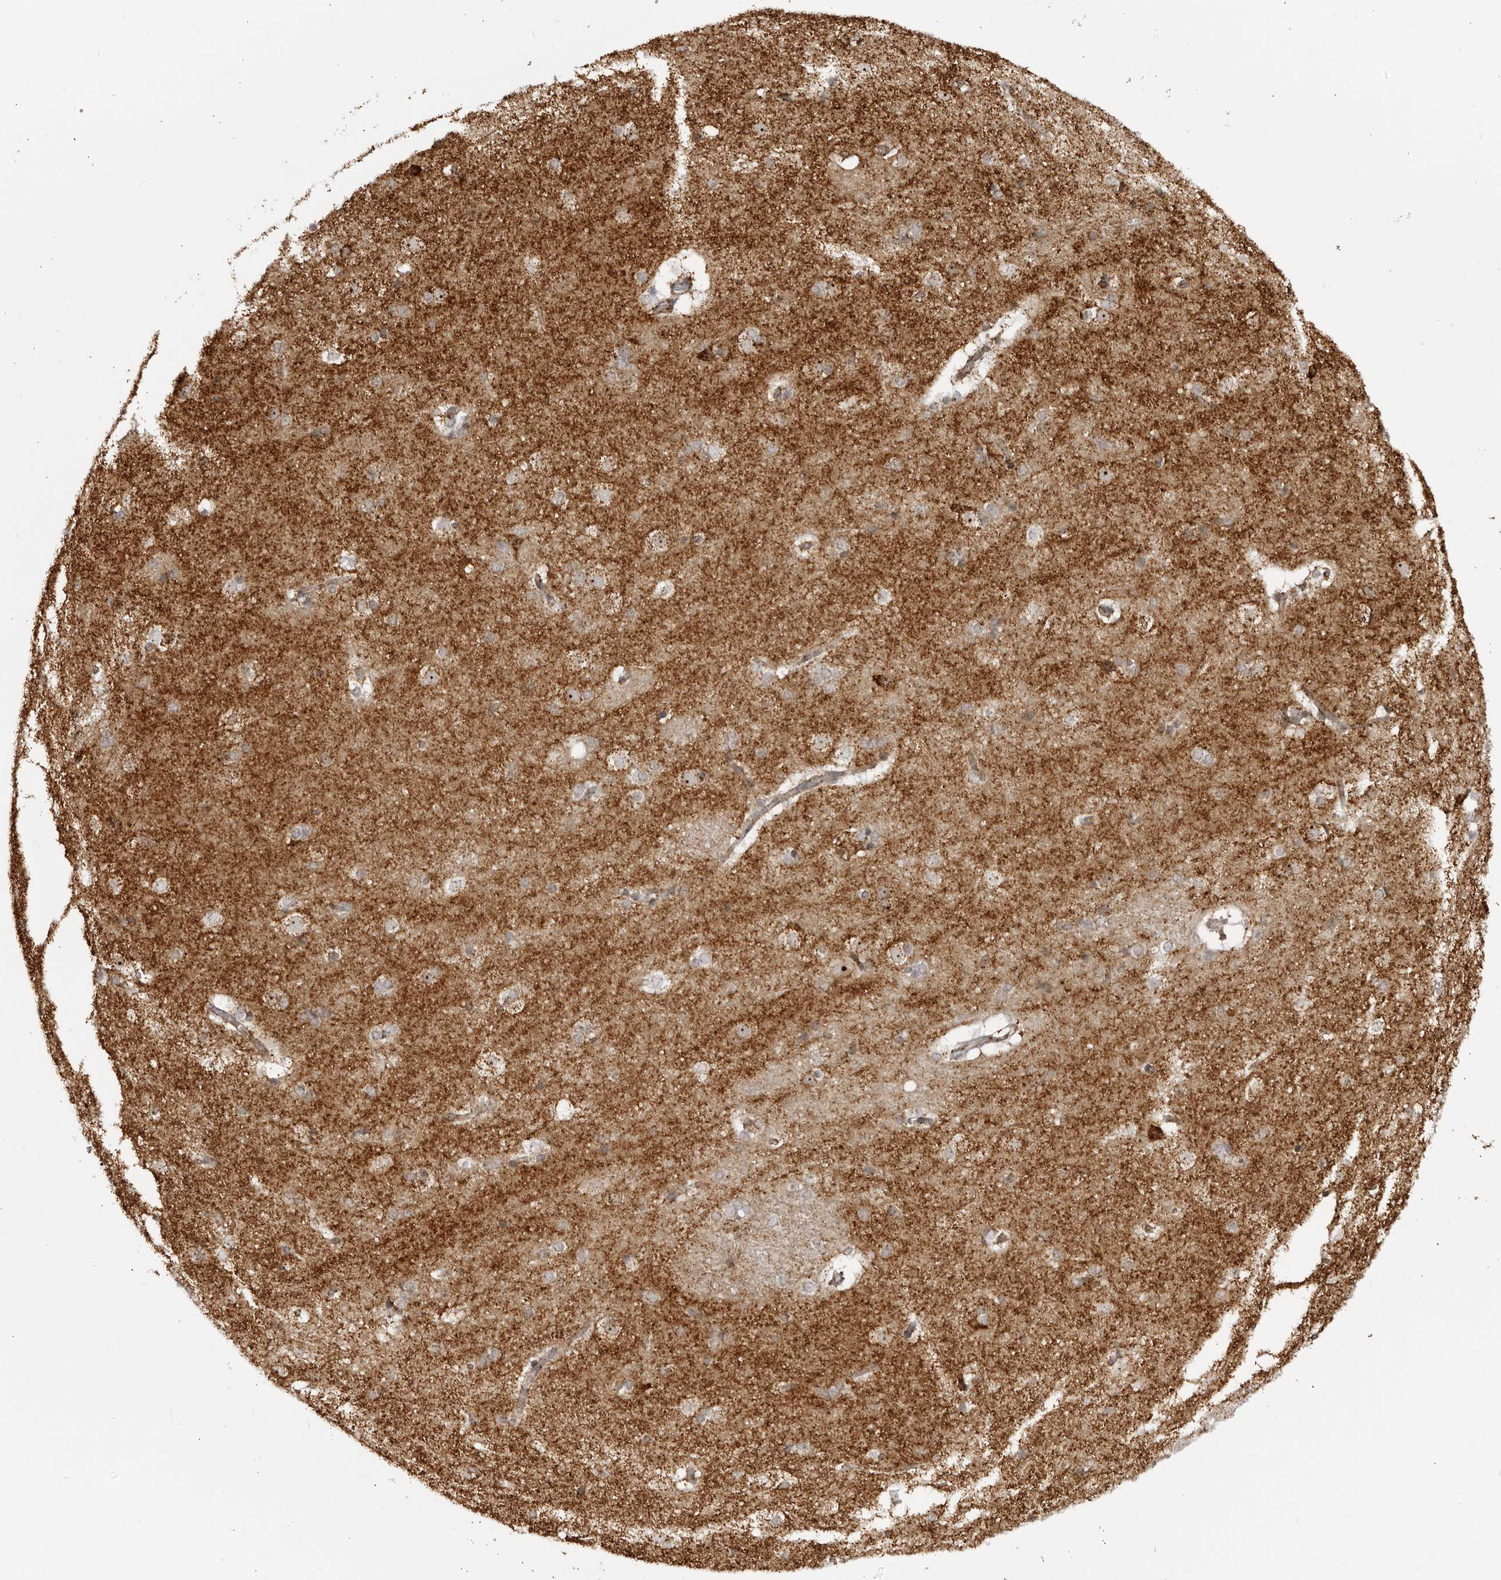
{"staining": {"intensity": "moderate", "quantity": "25%-75%", "location": "cytoplasmic/membranous"}, "tissue": "caudate", "cell_type": "Glial cells", "image_type": "normal", "snomed": [{"axis": "morphology", "description": "Normal tissue, NOS"}, {"axis": "topography", "description": "Lateral ventricle wall"}], "caption": "This photomicrograph displays immunohistochemistry (IHC) staining of unremarkable human caudate, with medium moderate cytoplasmic/membranous staining in approximately 25%-75% of glial cells.", "gene": "RBM34", "patient": {"sex": "female", "age": 19}}